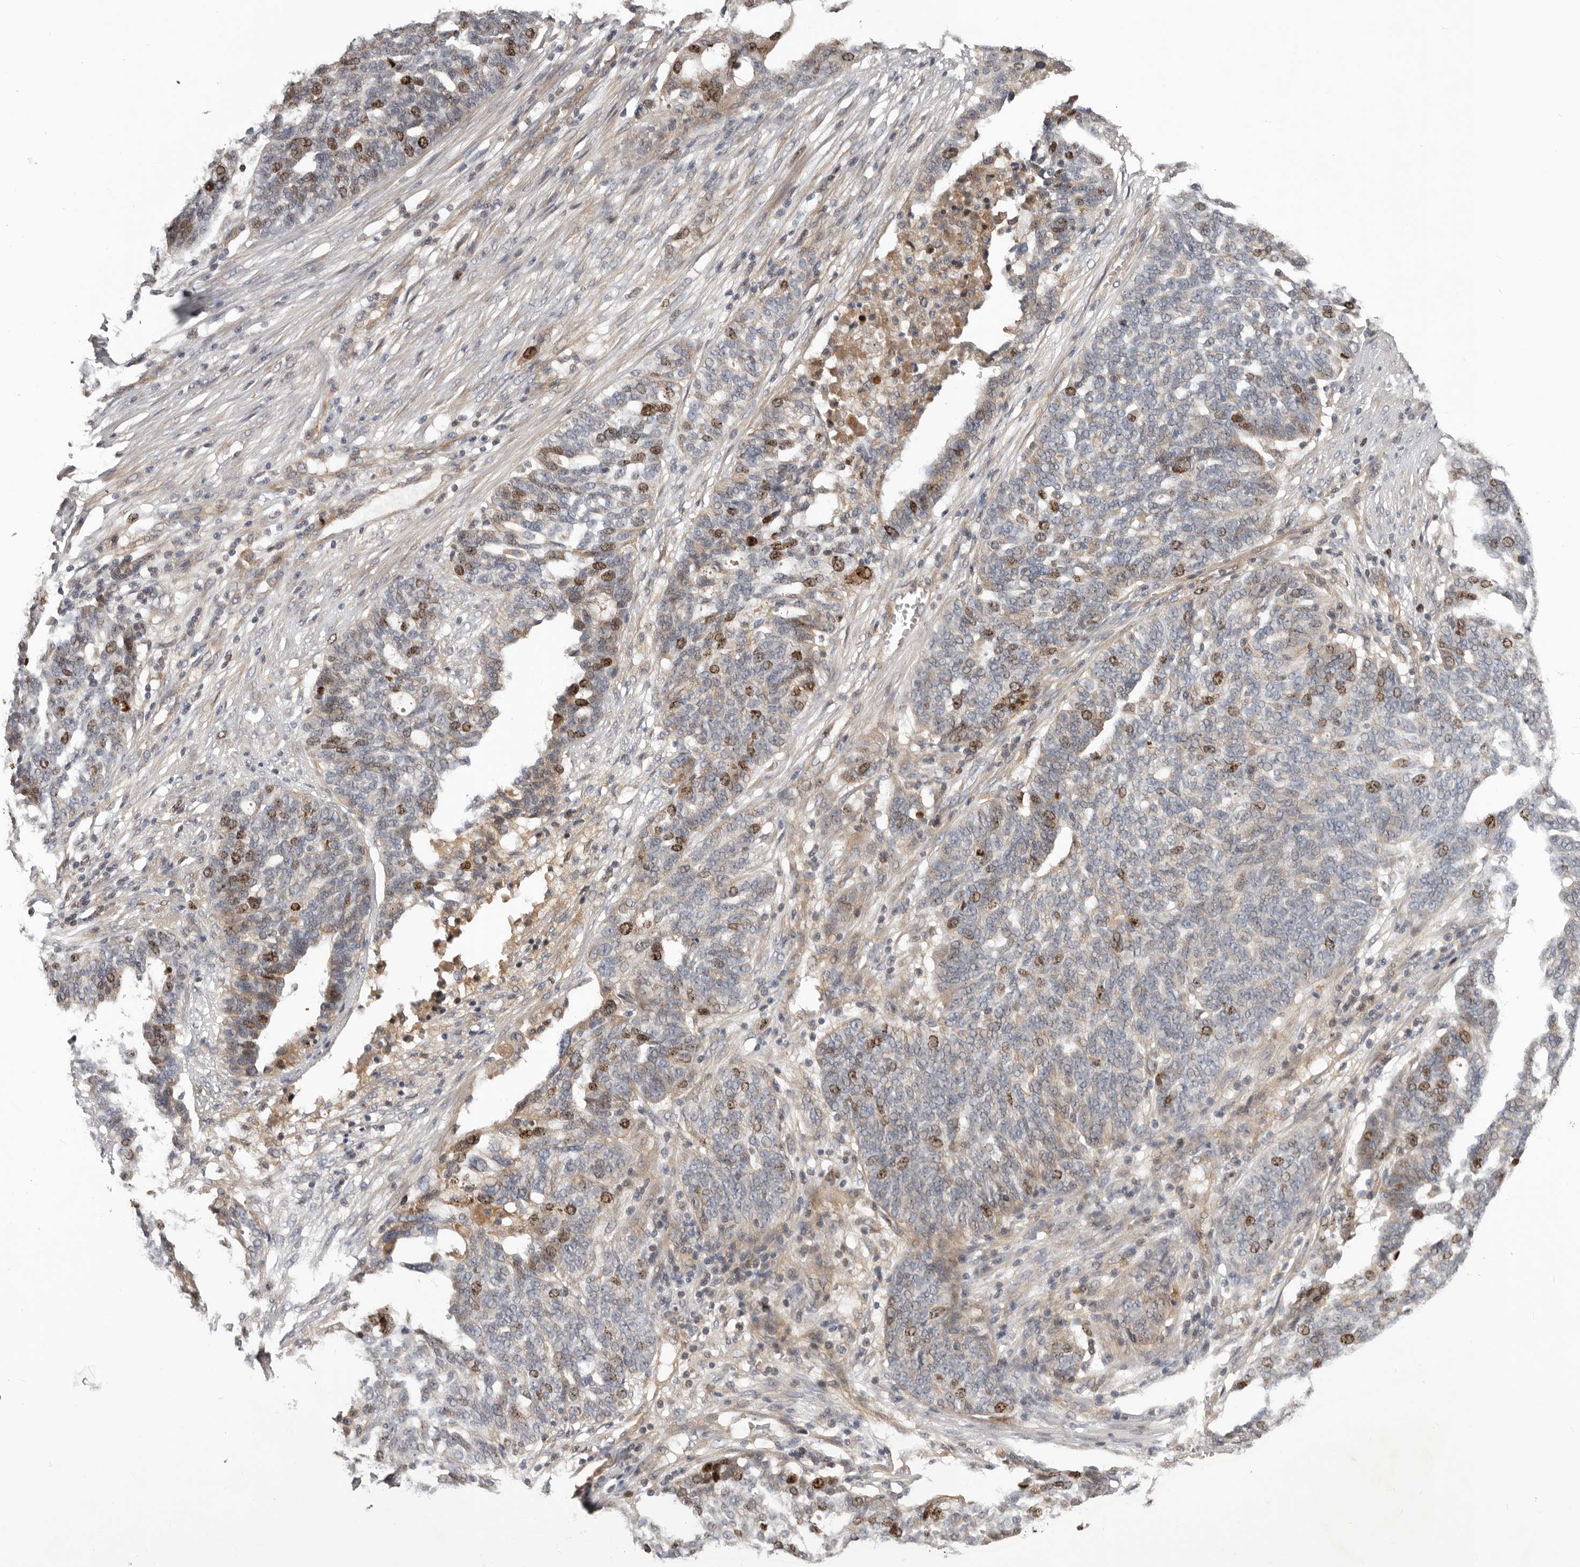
{"staining": {"intensity": "negative", "quantity": "none", "location": "none"}, "tissue": "ovarian cancer", "cell_type": "Tumor cells", "image_type": "cancer", "snomed": [{"axis": "morphology", "description": "Cystadenocarcinoma, serous, NOS"}, {"axis": "topography", "description": "Ovary"}], "caption": "Human serous cystadenocarcinoma (ovarian) stained for a protein using immunohistochemistry (IHC) demonstrates no expression in tumor cells.", "gene": "CDCA8", "patient": {"sex": "female", "age": 59}}